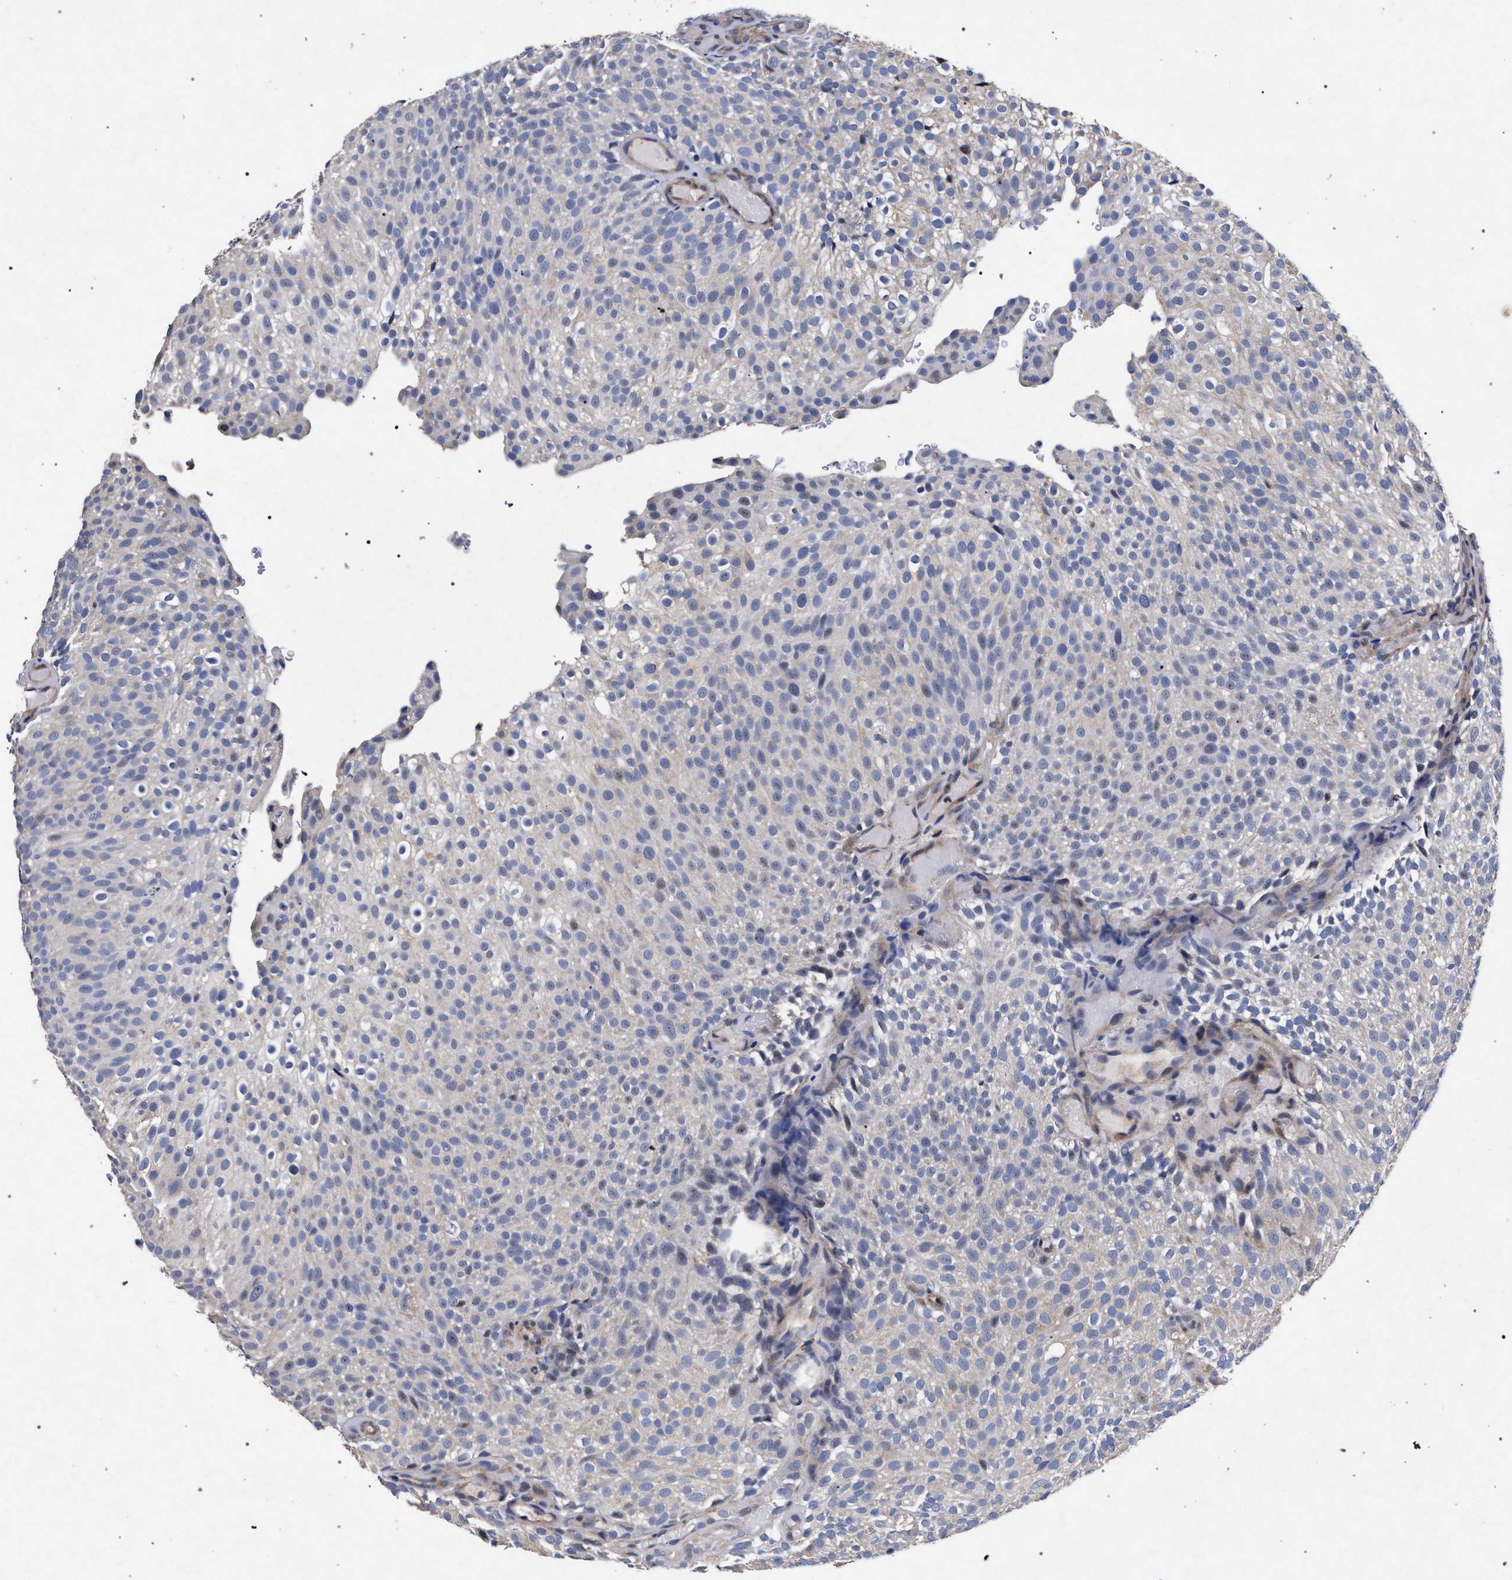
{"staining": {"intensity": "negative", "quantity": "none", "location": "none"}, "tissue": "urothelial cancer", "cell_type": "Tumor cells", "image_type": "cancer", "snomed": [{"axis": "morphology", "description": "Urothelial carcinoma, Low grade"}, {"axis": "topography", "description": "Urinary bladder"}], "caption": "DAB immunohistochemical staining of human urothelial cancer demonstrates no significant expression in tumor cells.", "gene": "CFAP95", "patient": {"sex": "male", "age": 78}}